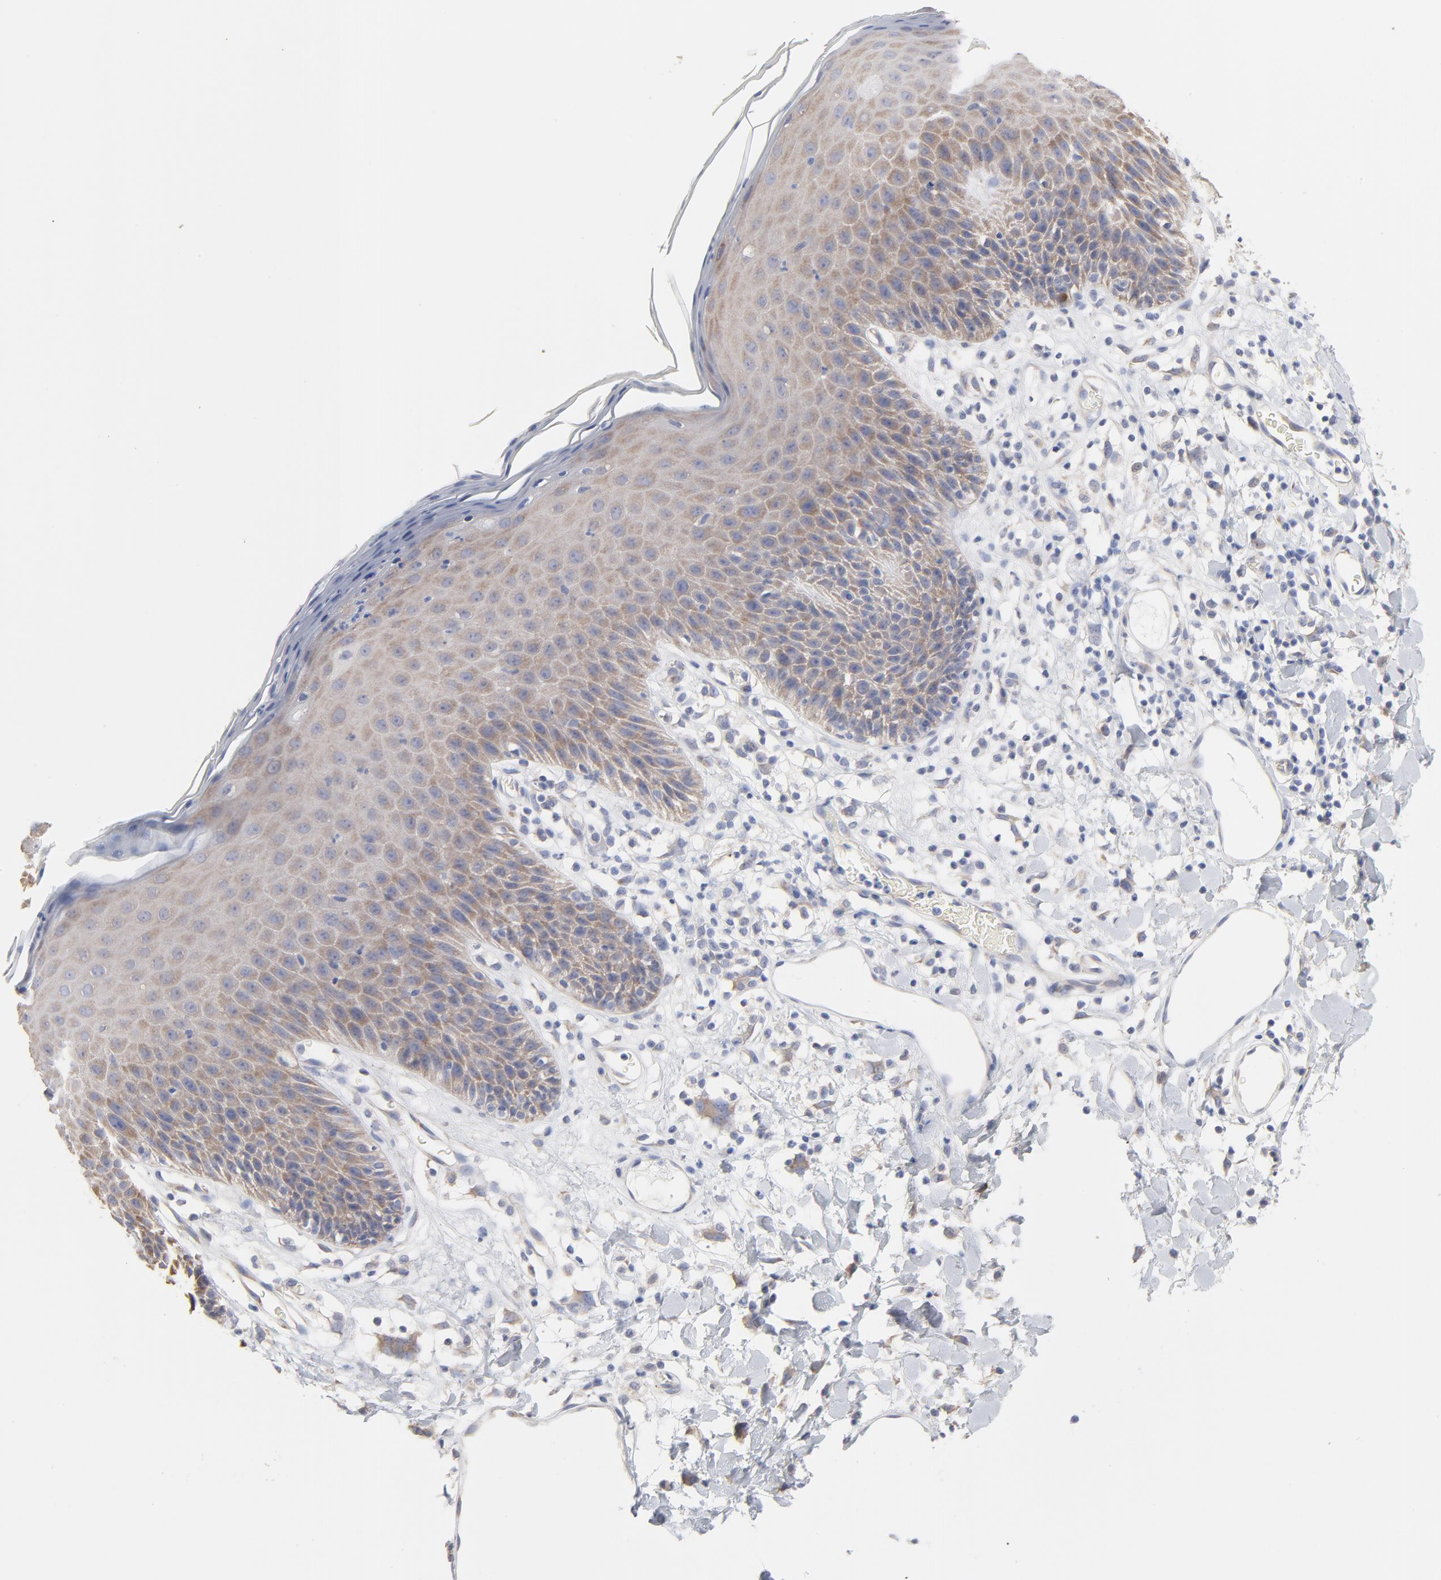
{"staining": {"intensity": "weak", "quantity": "25%-75%", "location": "cytoplasmic/membranous"}, "tissue": "skin", "cell_type": "Epidermal cells", "image_type": "normal", "snomed": [{"axis": "morphology", "description": "Normal tissue, NOS"}, {"axis": "topography", "description": "Vulva"}, {"axis": "topography", "description": "Peripheral nerve tissue"}], "caption": "This is a photomicrograph of immunohistochemistry (IHC) staining of unremarkable skin, which shows weak staining in the cytoplasmic/membranous of epidermal cells.", "gene": "CPE", "patient": {"sex": "female", "age": 68}}